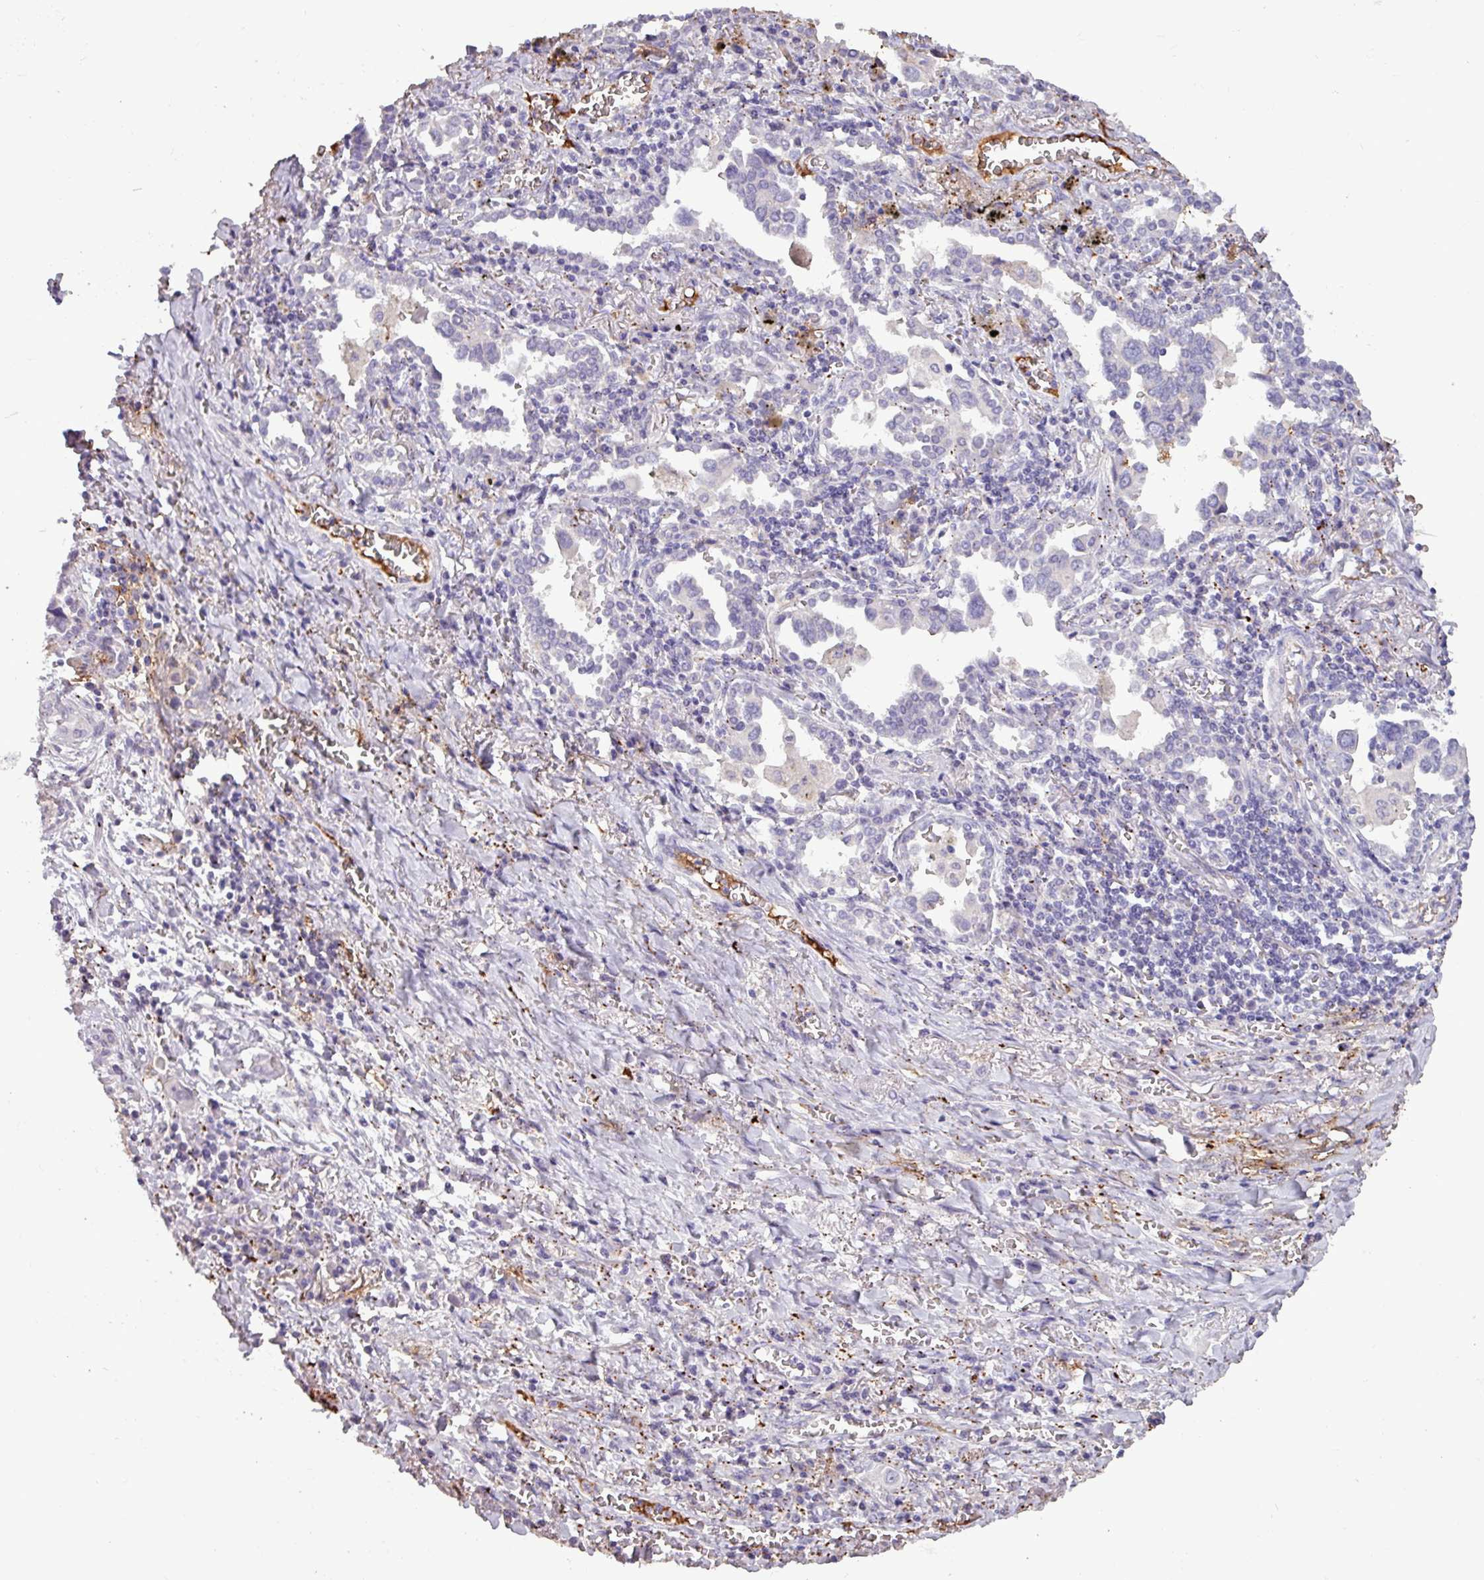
{"staining": {"intensity": "negative", "quantity": "none", "location": "none"}, "tissue": "lung cancer", "cell_type": "Tumor cells", "image_type": "cancer", "snomed": [{"axis": "morphology", "description": "Adenocarcinoma, NOS"}, {"axis": "topography", "description": "Lung"}], "caption": "This is a photomicrograph of IHC staining of lung cancer (adenocarcinoma), which shows no staining in tumor cells. (Immunohistochemistry, brightfield microscopy, high magnification).", "gene": "PLIN2", "patient": {"sex": "male", "age": 76}}